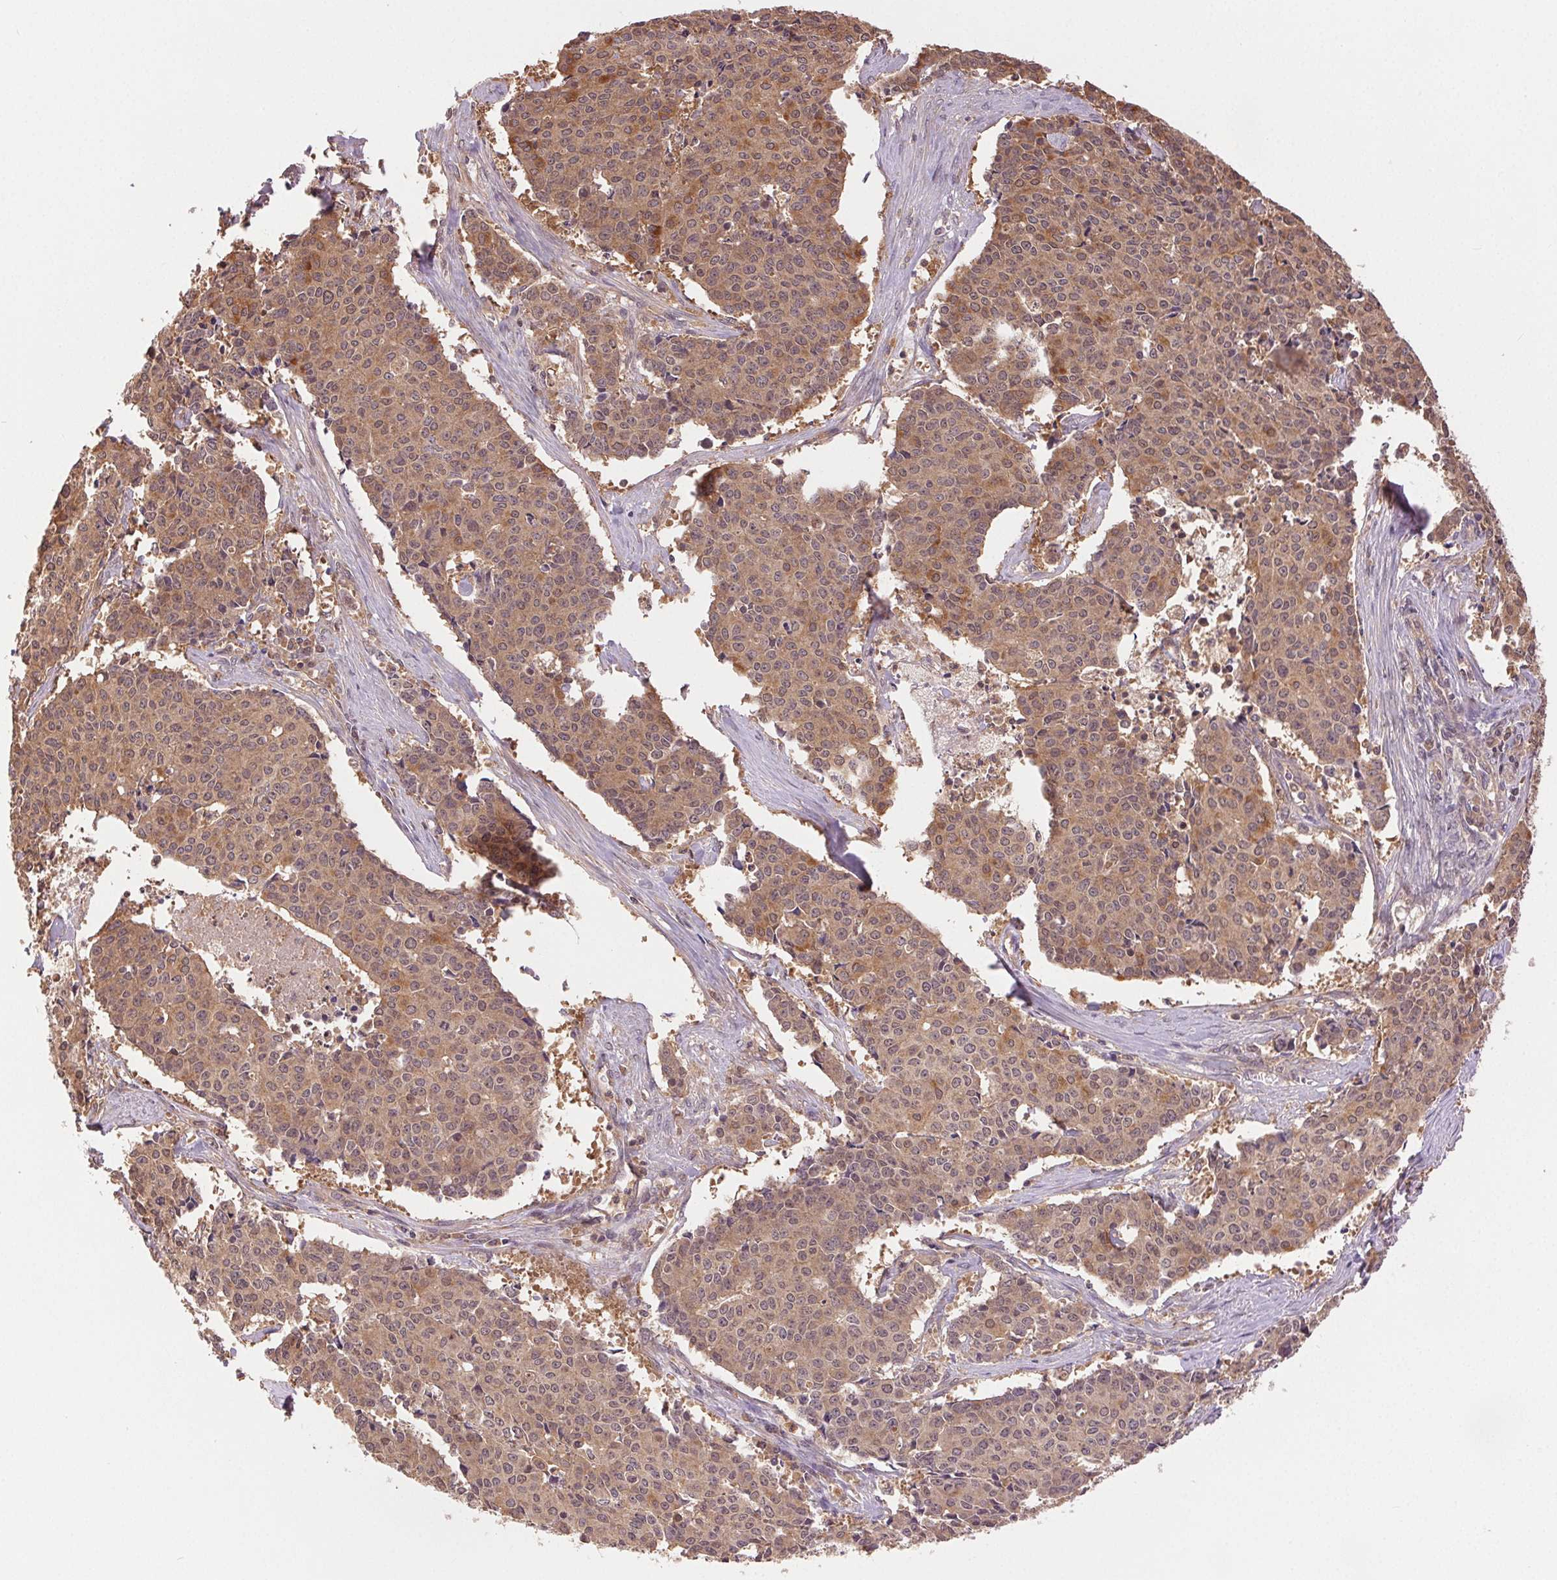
{"staining": {"intensity": "weak", "quantity": ">75%", "location": "cytoplasmic/membranous"}, "tissue": "cervical cancer", "cell_type": "Tumor cells", "image_type": "cancer", "snomed": [{"axis": "morphology", "description": "Squamous cell carcinoma, NOS"}, {"axis": "topography", "description": "Cervix"}], "caption": "Immunohistochemical staining of human cervical squamous cell carcinoma reveals low levels of weak cytoplasmic/membranous expression in approximately >75% of tumor cells.", "gene": "GDI2", "patient": {"sex": "female", "age": 28}}